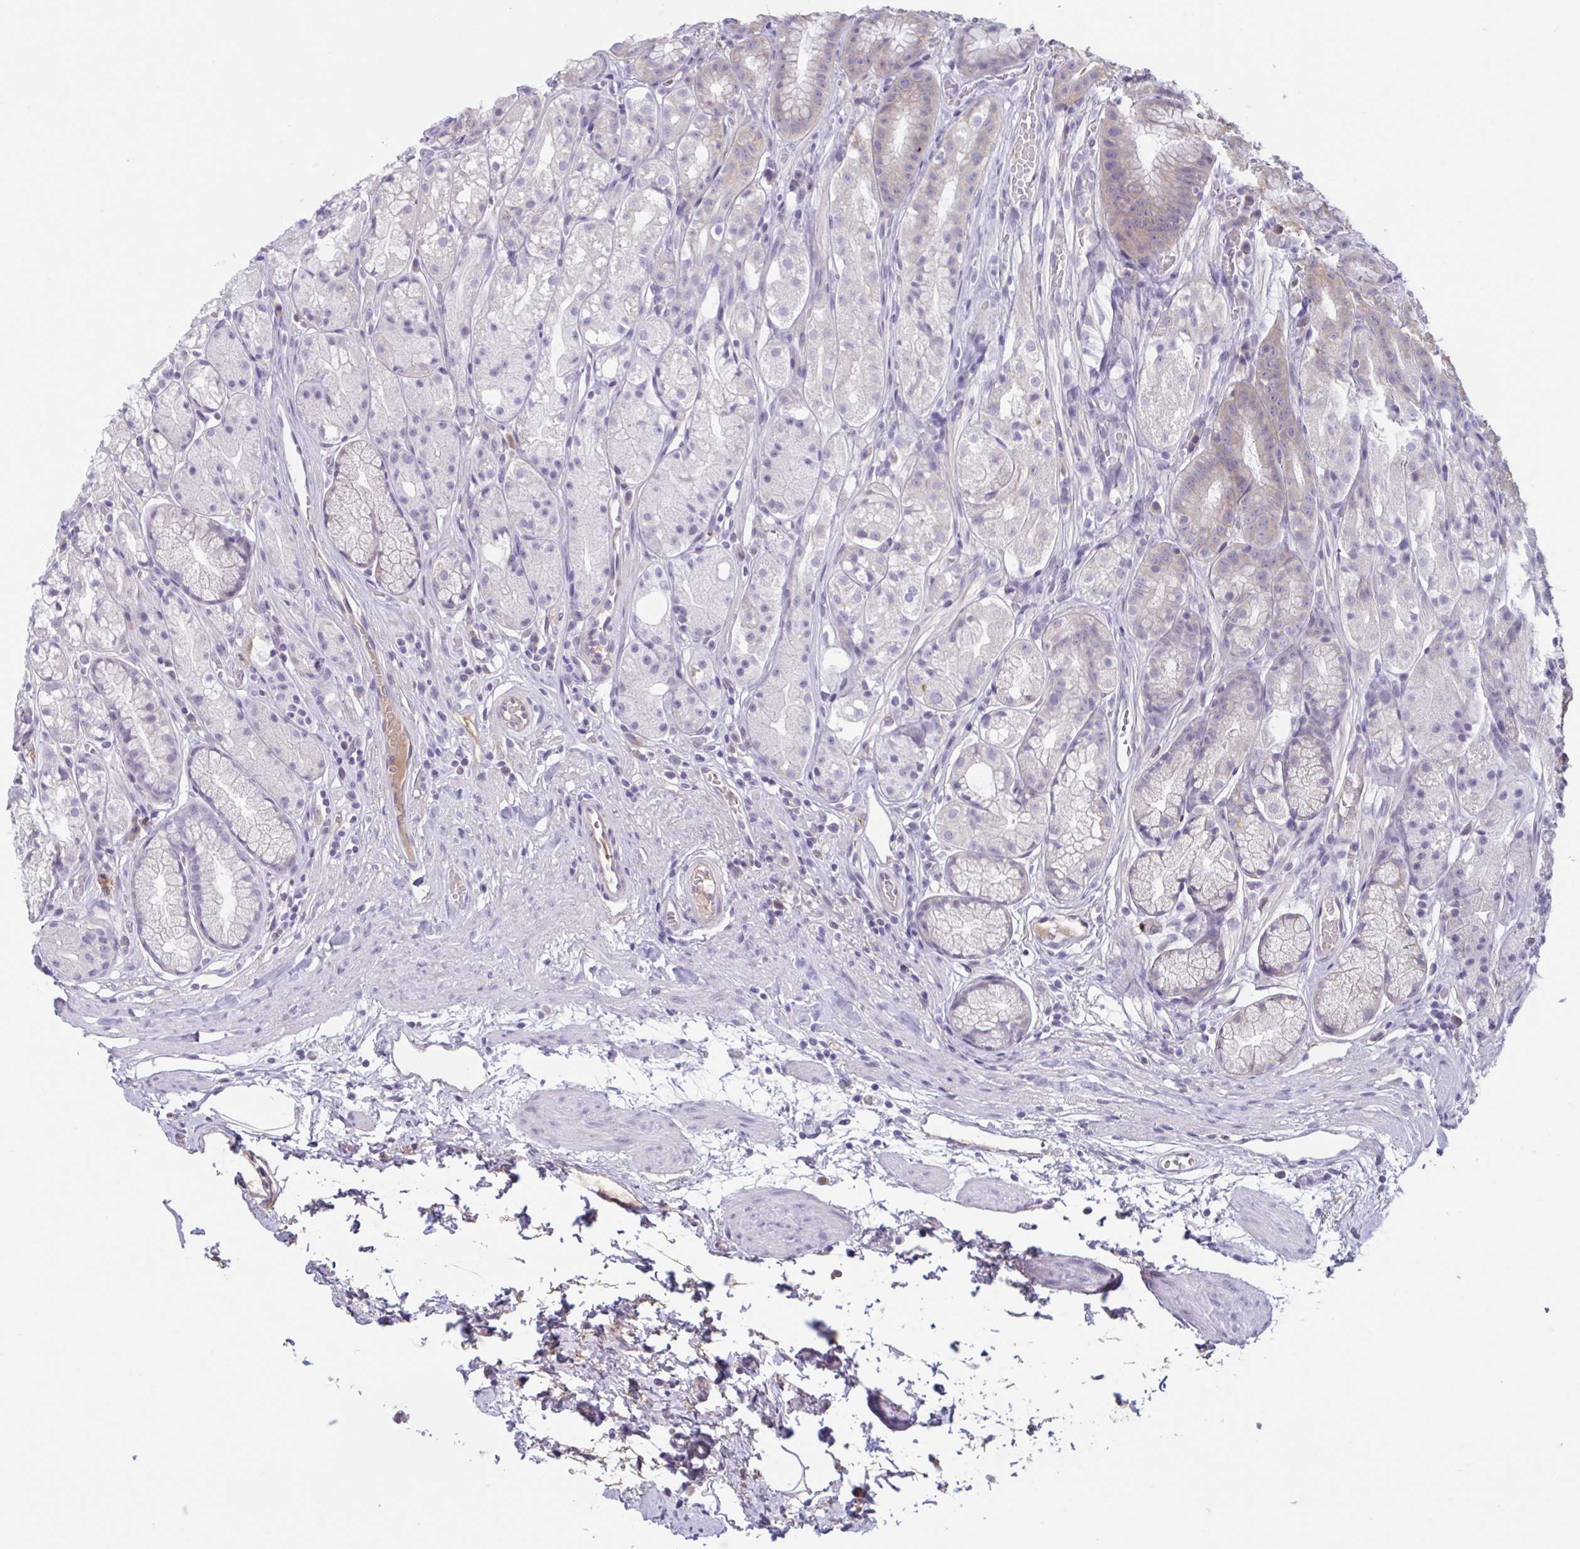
{"staining": {"intensity": "weak", "quantity": "<25%", "location": "cytoplasmic/membranous"}, "tissue": "stomach", "cell_type": "Glandular cells", "image_type": "normal", "snomed": [{"axis": "morphology", "description": "Normal tissue, NOS"}, {"axis": "topography", "description": "Smooth muscle"}, {"axis": "topography", "description": "Stomach"}], "caption": "DAB immunohistochemical staining of benign human stomach demonstrates no significant expression in glandular cells. Brightfield microscopy of immunohistochemistry stained with DAB (3,3'-diaminobenzidine) (brown) and hematoxylin (blue), captured at high magnification.", "gene": "WNT9B", "patient": {"sex": "male", "age": 70}}